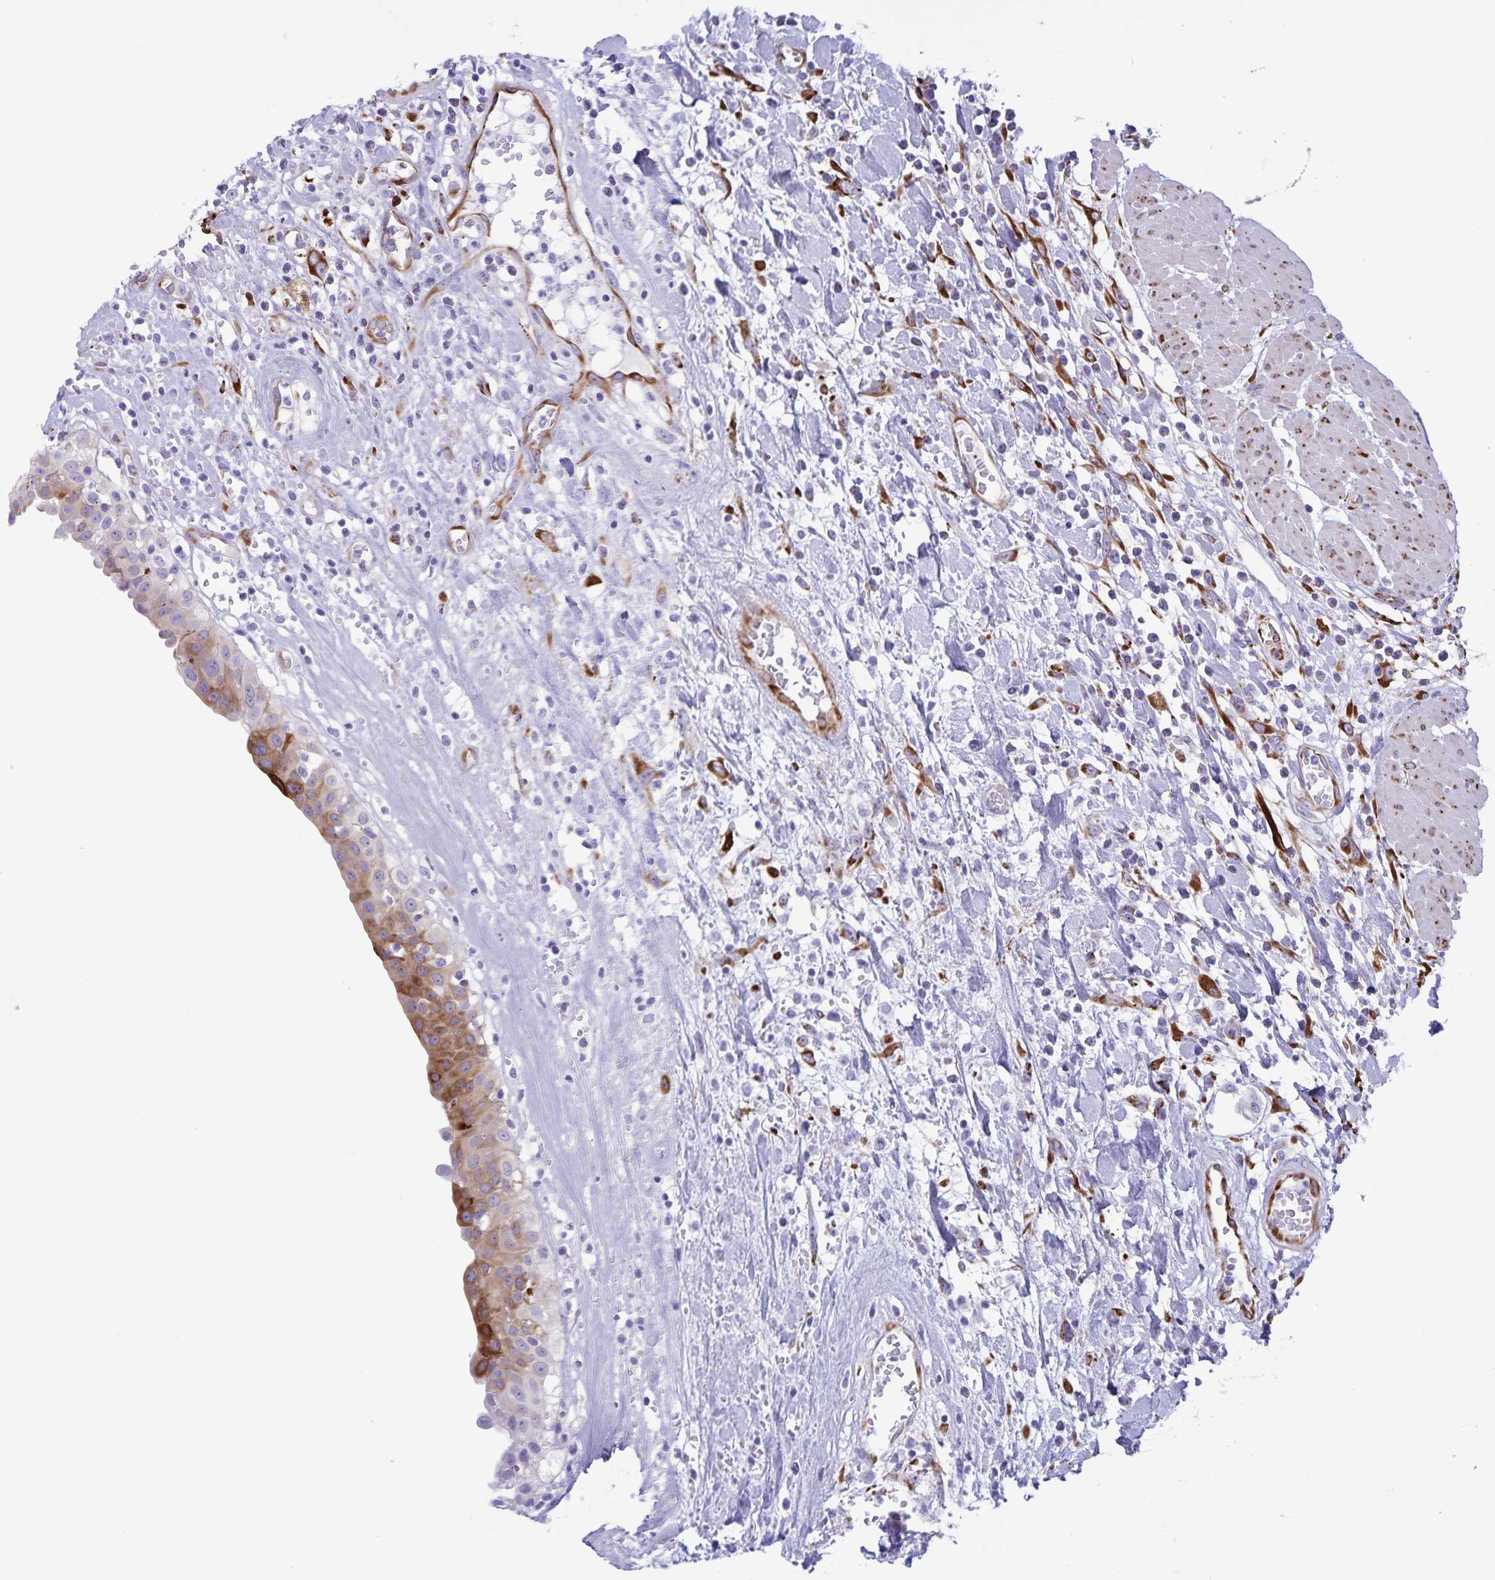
{"staining": {"intensity": "strong", "quantity": "25%-75%", "location": "cytoplasmic/membranous"}, "tissue": "urinary bladder", "cell_type": "Urothelial cells", "image_type": "normal", "snomed": [{"axis": "morphology", "description": "Normal tissue, NOS"}, {"axis": "topography", "description": "Urinary bladder"}], "caption": "Urinary bladder stained with IHC demonstrates strong cytoplasmic/membranous expression in approximately 25%-75% of urothelial cells. The protein is shown in brown color, while the nuclei are stained blue.", "gene": "RCN1", "patient": {"sex": "male", "age": 64}}